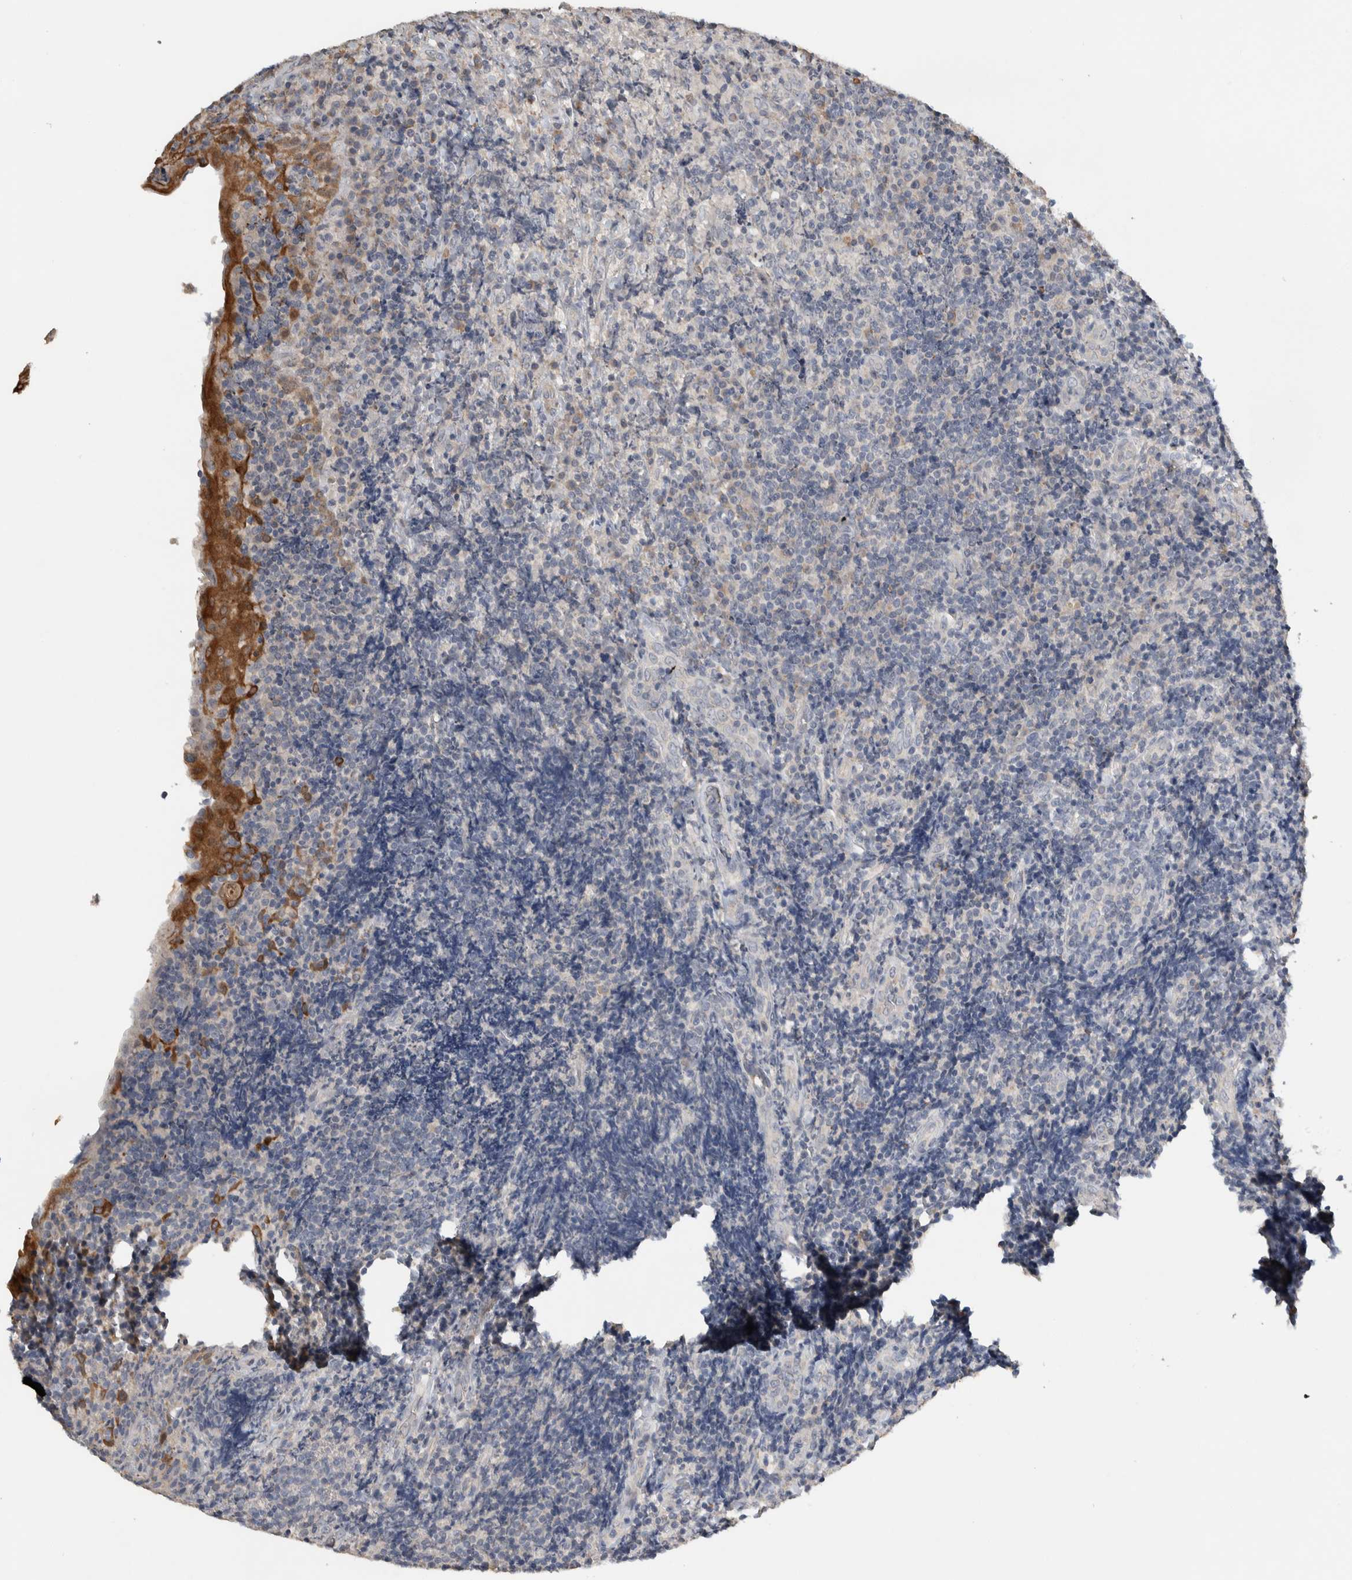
{"staining": {"intensity": "negative", "quantity": "none", "location": "none"}, "tissue": "lymphoma", "cell_type": "Tumor cells", "image_type": "cancer", "snomed": [{"axis": "morphology", "description": "Malignant lymphoma, non-Hodgkin's type, High grade"}, {"axis": "topography", "description": "Tonsil"}], "caption": "DAB immunohistochemical staining of human malignant lymphoma, non-Hodgkin's type (high-grade) demonstrates no significant positivity in tumor cells.", "gene": "EIF3H", "patient": {"sex": "female", "age": 36}}